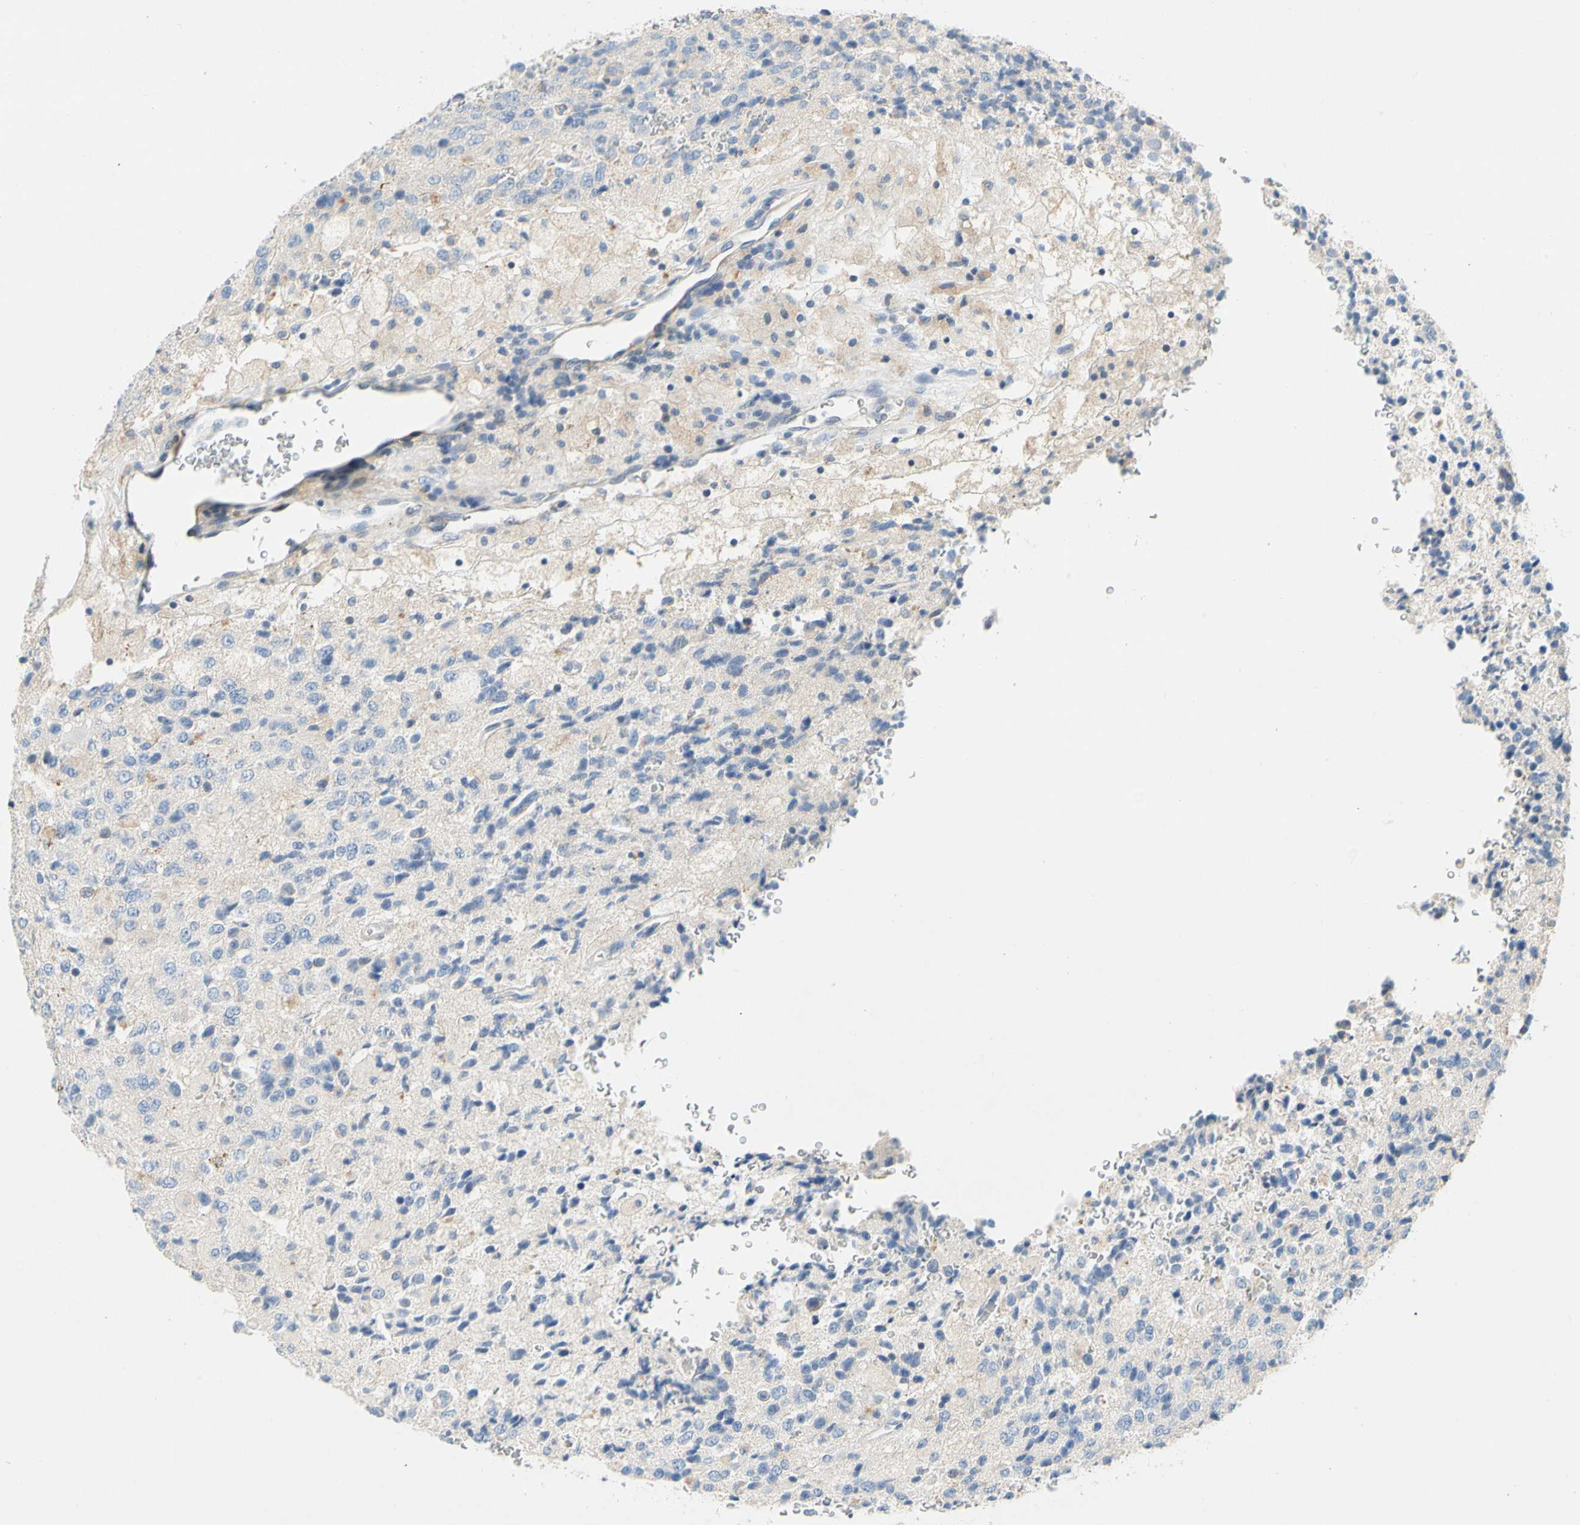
{"staining": {"intensity": "negative", "quantity": "none", "location": "none"}, "tissue": "glioma", "cell_type": "Tumor cells", "image_type": "cancer", "snomed": [{"axis": "morphology", "description": "Glioma, malignant, High grade"}, {"axis": "topography", "description": "pancreas cauda"}], "caption": "DAB (3,3'-diaminobenzidine) immunohistochemical staining of human malignant glioma (high-grade) reveals no significant staining in tumor cells.", "gene": "CCM2L", "patient": {"sex": "male", "age": 60}}